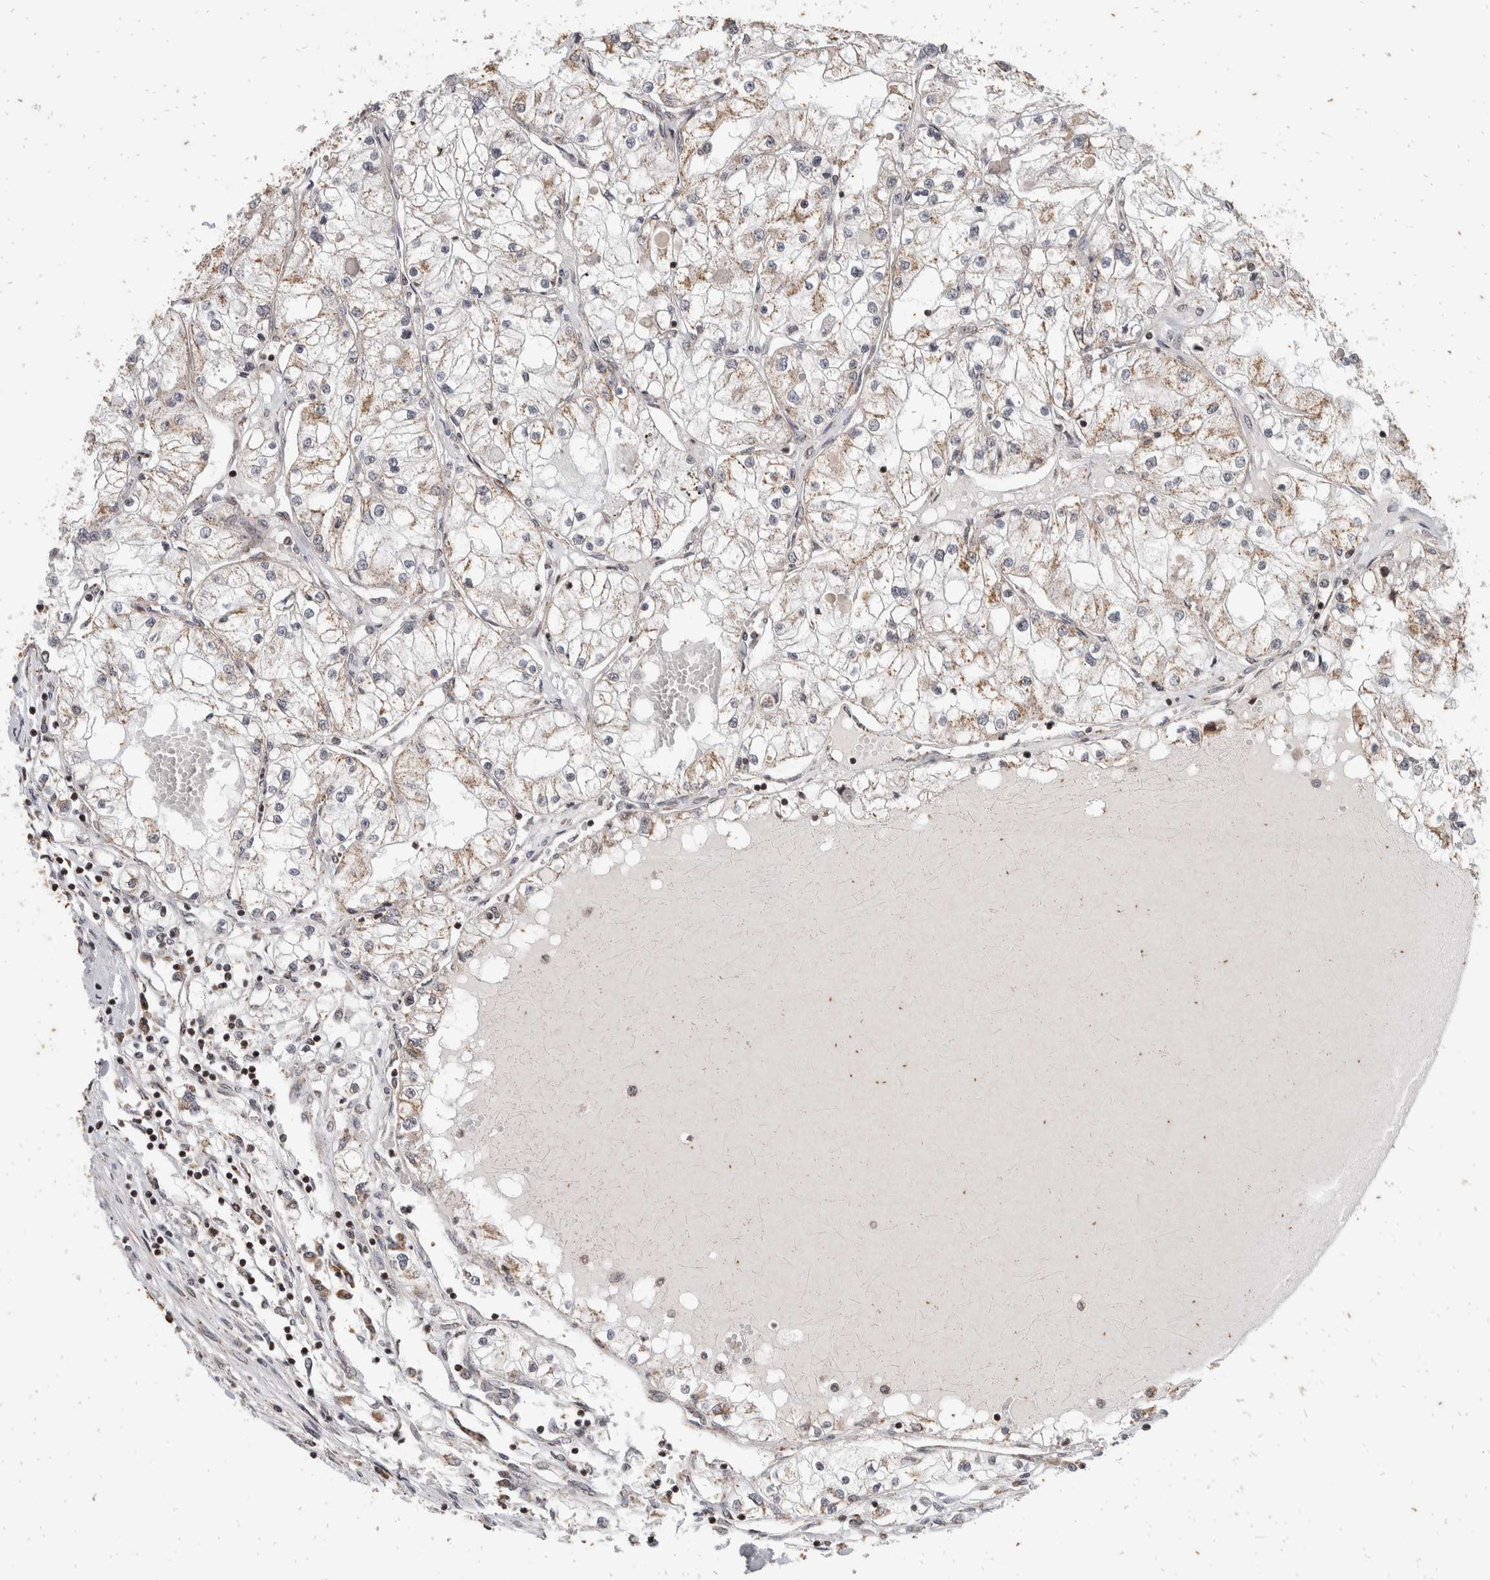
{"staining": {"intensity": "weak", "quantity": "25%-75%", "location": "cytoplasmic/membranous"}, "tissue": "renal cancer", "cell_type": "Tumor cells", "image_type": "cancer", "snomed": [{"axis": "morphology", "description": "Adenocarcinoma, NOS"}, {"axis": "topography", "description": "Kidney"}], "caption": "Protein staining of renal cancer (adenocarcinoma) tissue shows weak cytoplasmic/membranous positivity in approximately 25%-75% of tumor cells. Using DAB (3,3'-diaminobenzidine) (brown) and hematoxylin (blue) stains, captured at high magnification using brightfield microscopy.", "gene": "ATXN7L1", "patient": {"sex": "male", "age": 68}}